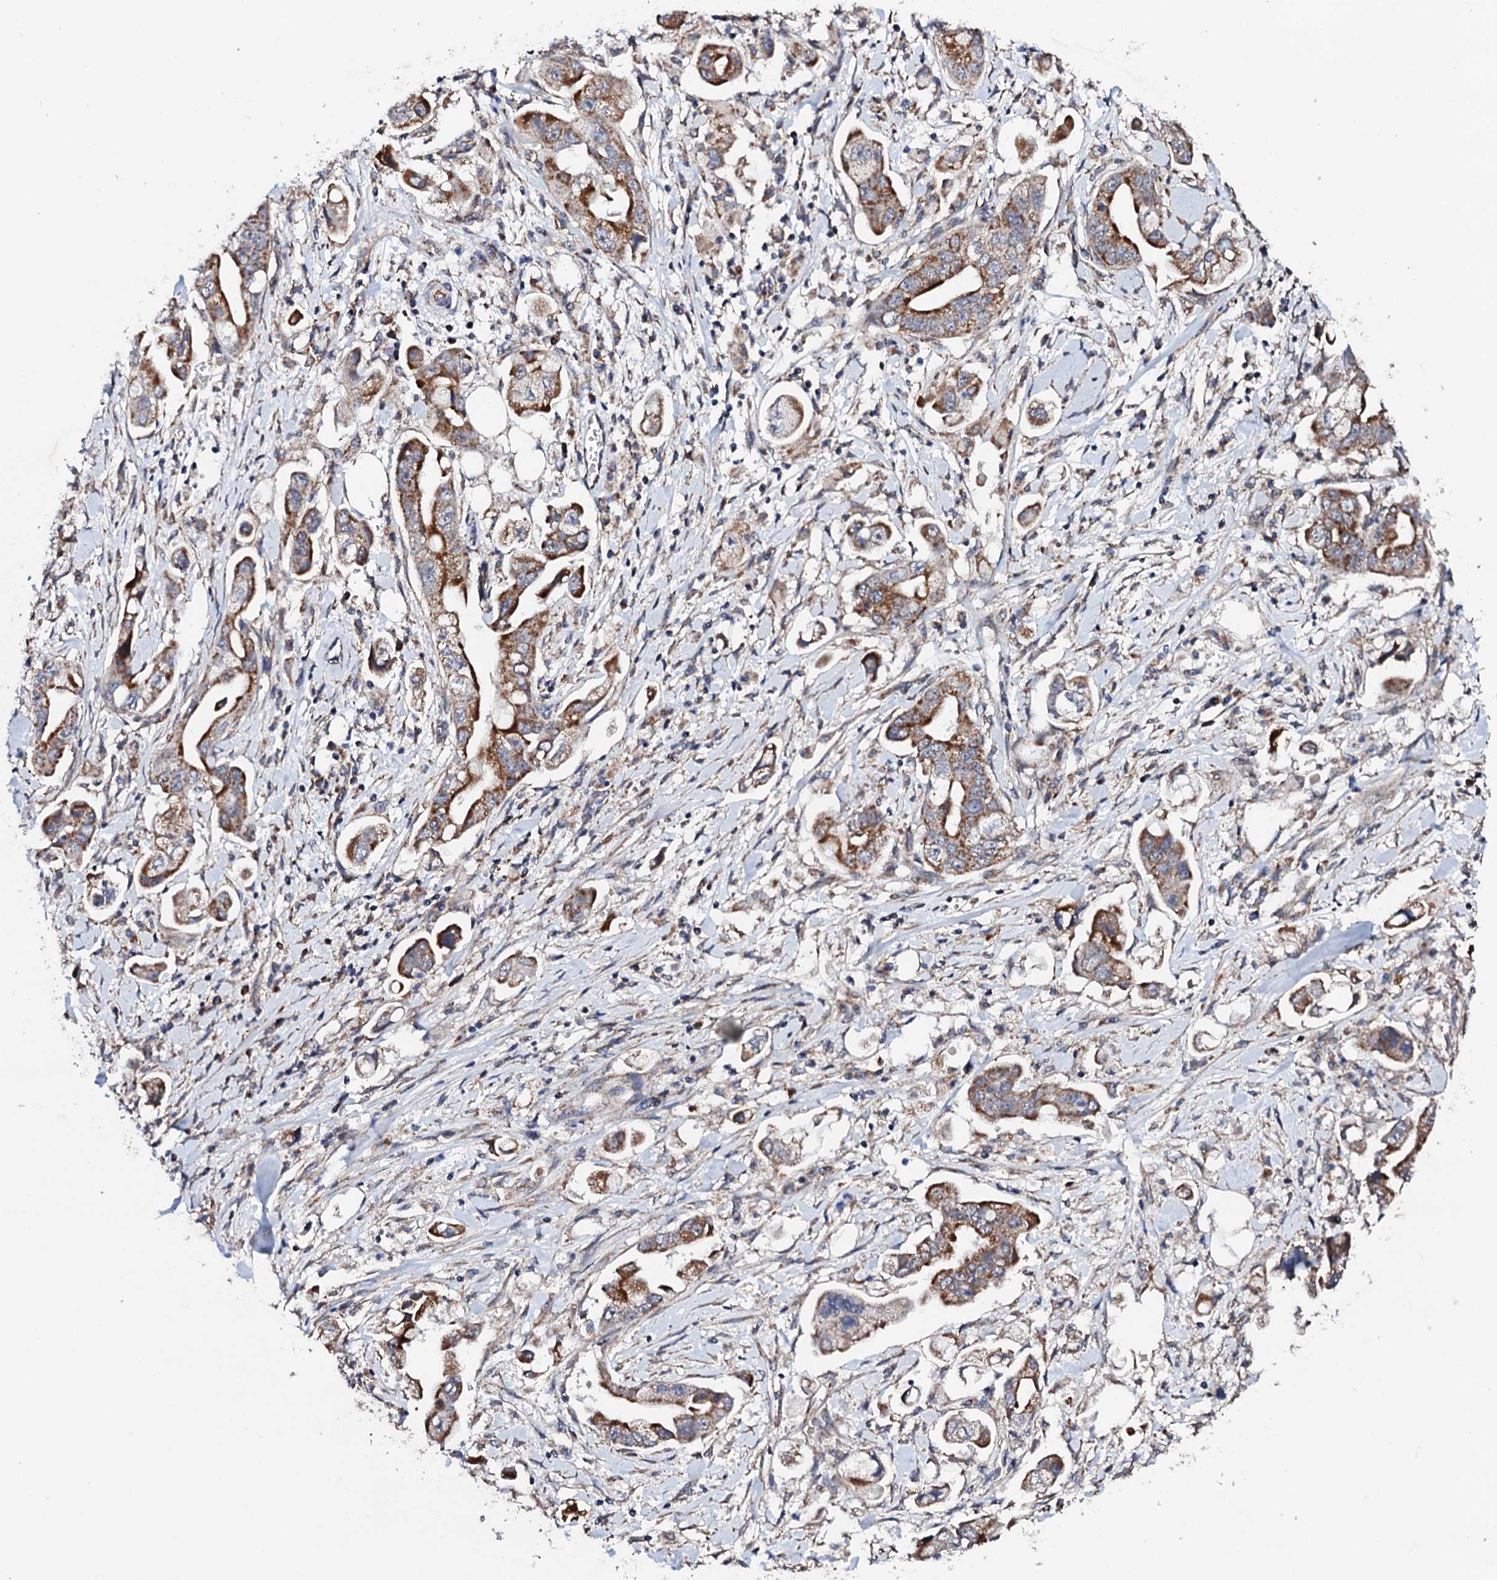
{"staining": {"intensity": "moderate", "quantity": ">75%", "location": "cytoplasmic/membranous"}, "tissue": "stomach cancer", "cell_type": "Tumor cells", "image_type": "cancer", "snomed": [{"axis": "morphology", "description": "Adenocarcinoma, NOS"}, {"axis": "topography", "description": "Stomach"}], "caption": "Stomach adenocarcinoma was stained to show a protein in brown. There is medium levels of moderate cytoplasmic/membranous positivity in about >75% of tumor cells.", "gene": "MTIF3", "patient": {"sex": "male", "age": 62}}